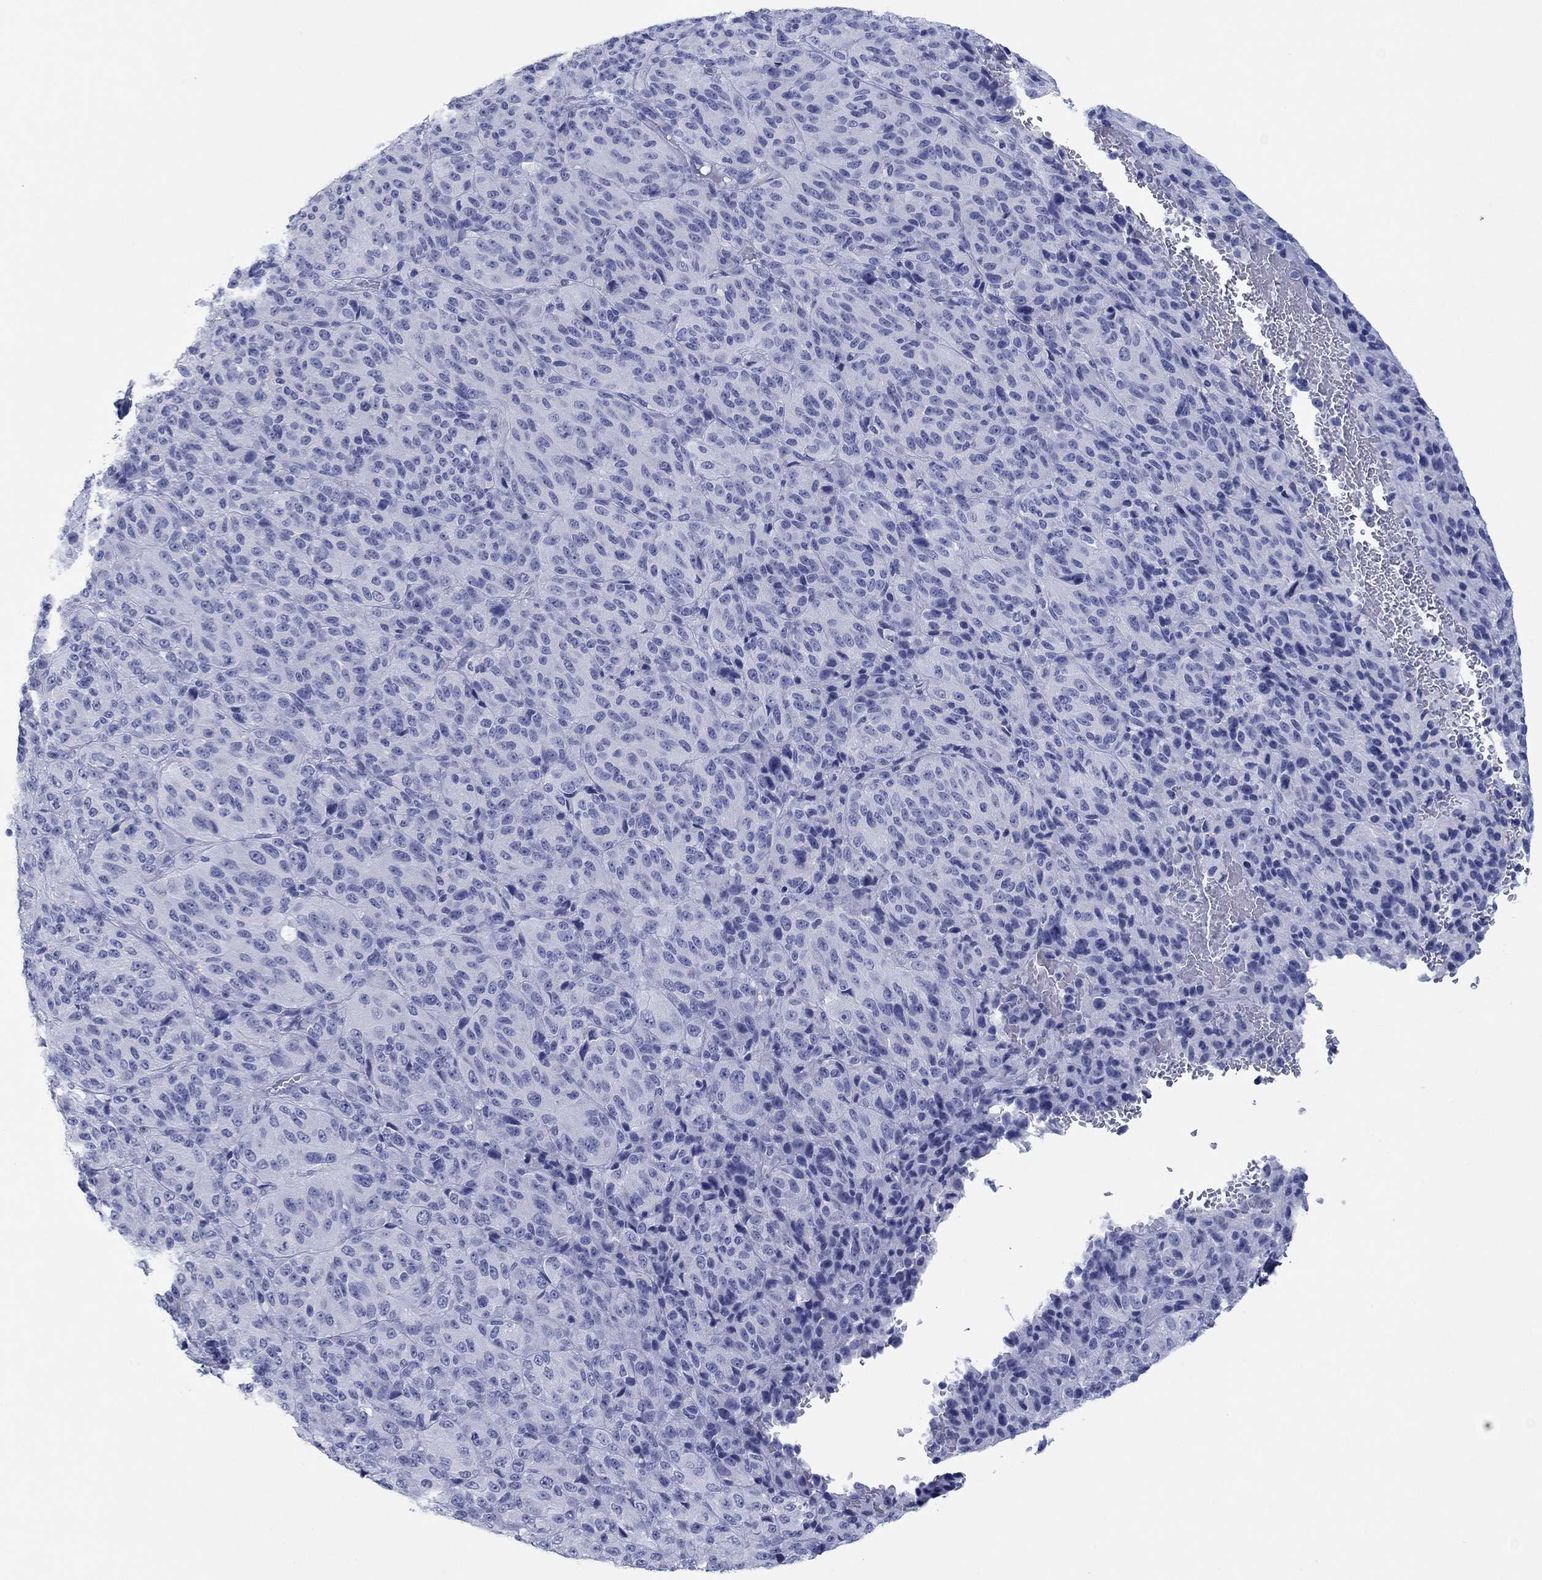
{"staining": {"intensity": "negative", "quantity": "none", "location": "none"}, "tissue": "melanoma", "cell_type": "Tumor cells", "image_type": "cancer", "snomed": [{"axis": "morphology", "description": "Malignant melanoma, Metastatic site"}, {"axis": "topography", "description": "Brain"}], "caption": "Melanoma stained for a protein using immunohistochemistry (IHC) reveals no positivity tumor cells.", "gene": "PDYN", "patient": {"sex": "female", "age": 56}}